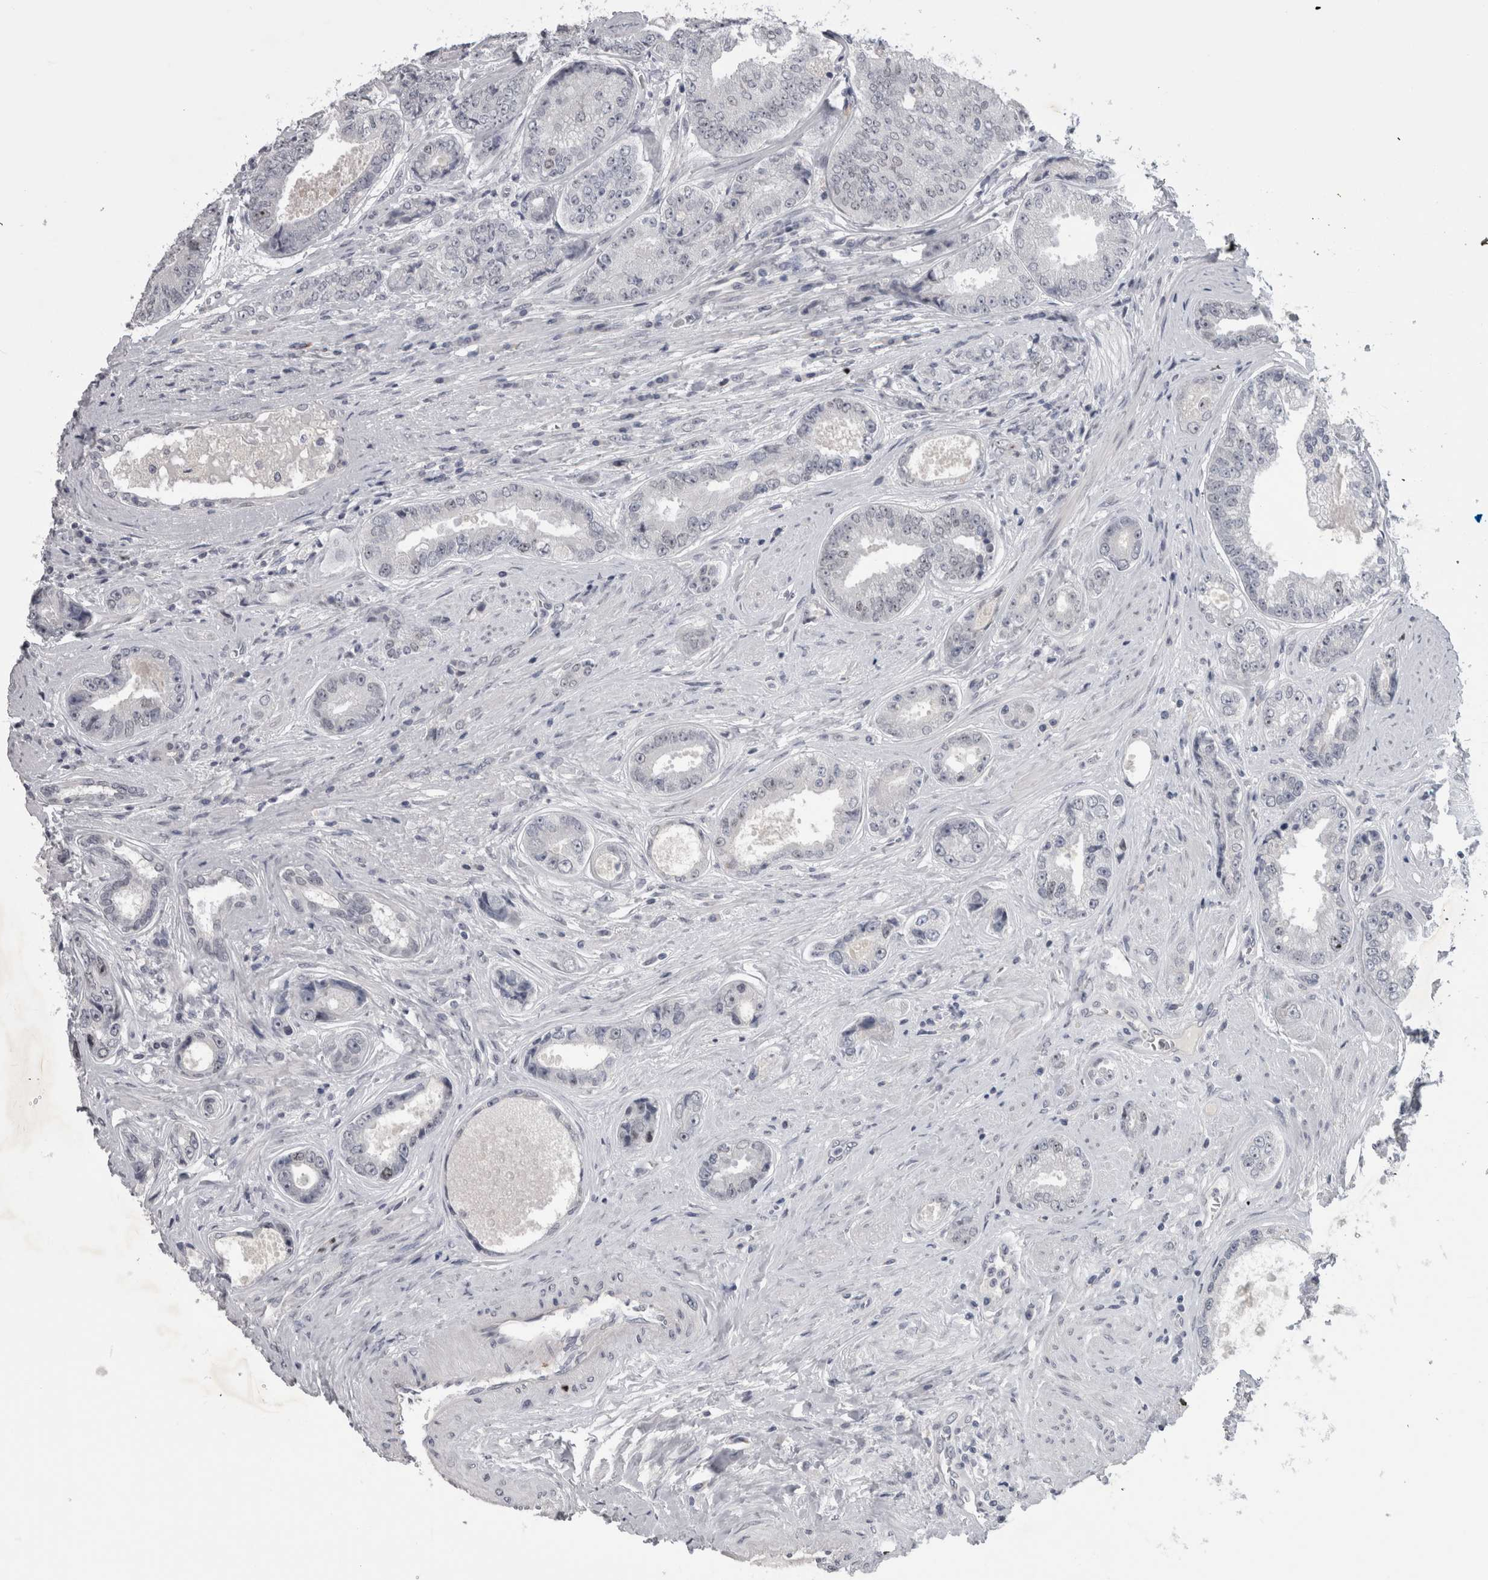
{"staining": {"intensity": "negative", "quantity": "none", "location": "none"}, "tissue": "prostate cancer", "cell_type": "Tumor cells", "image_type": "cancer", "snomed": [{"axis": "morphology", "description": "Adenocarcinoma, High grade"}, {"axis": "topography", "description": "Prostate"}], "caption": "Immunohistochemical staining of human prostate adenocarcinoma (high-grade) displays no significant positivity in tumor cells. Brightfield microscopy of IHC stained with DAB (brown) and hematoxylin (blue), captured at high magnification.", "gene": "KIF18B", "patient": {"sex": "male", "age": 61}}